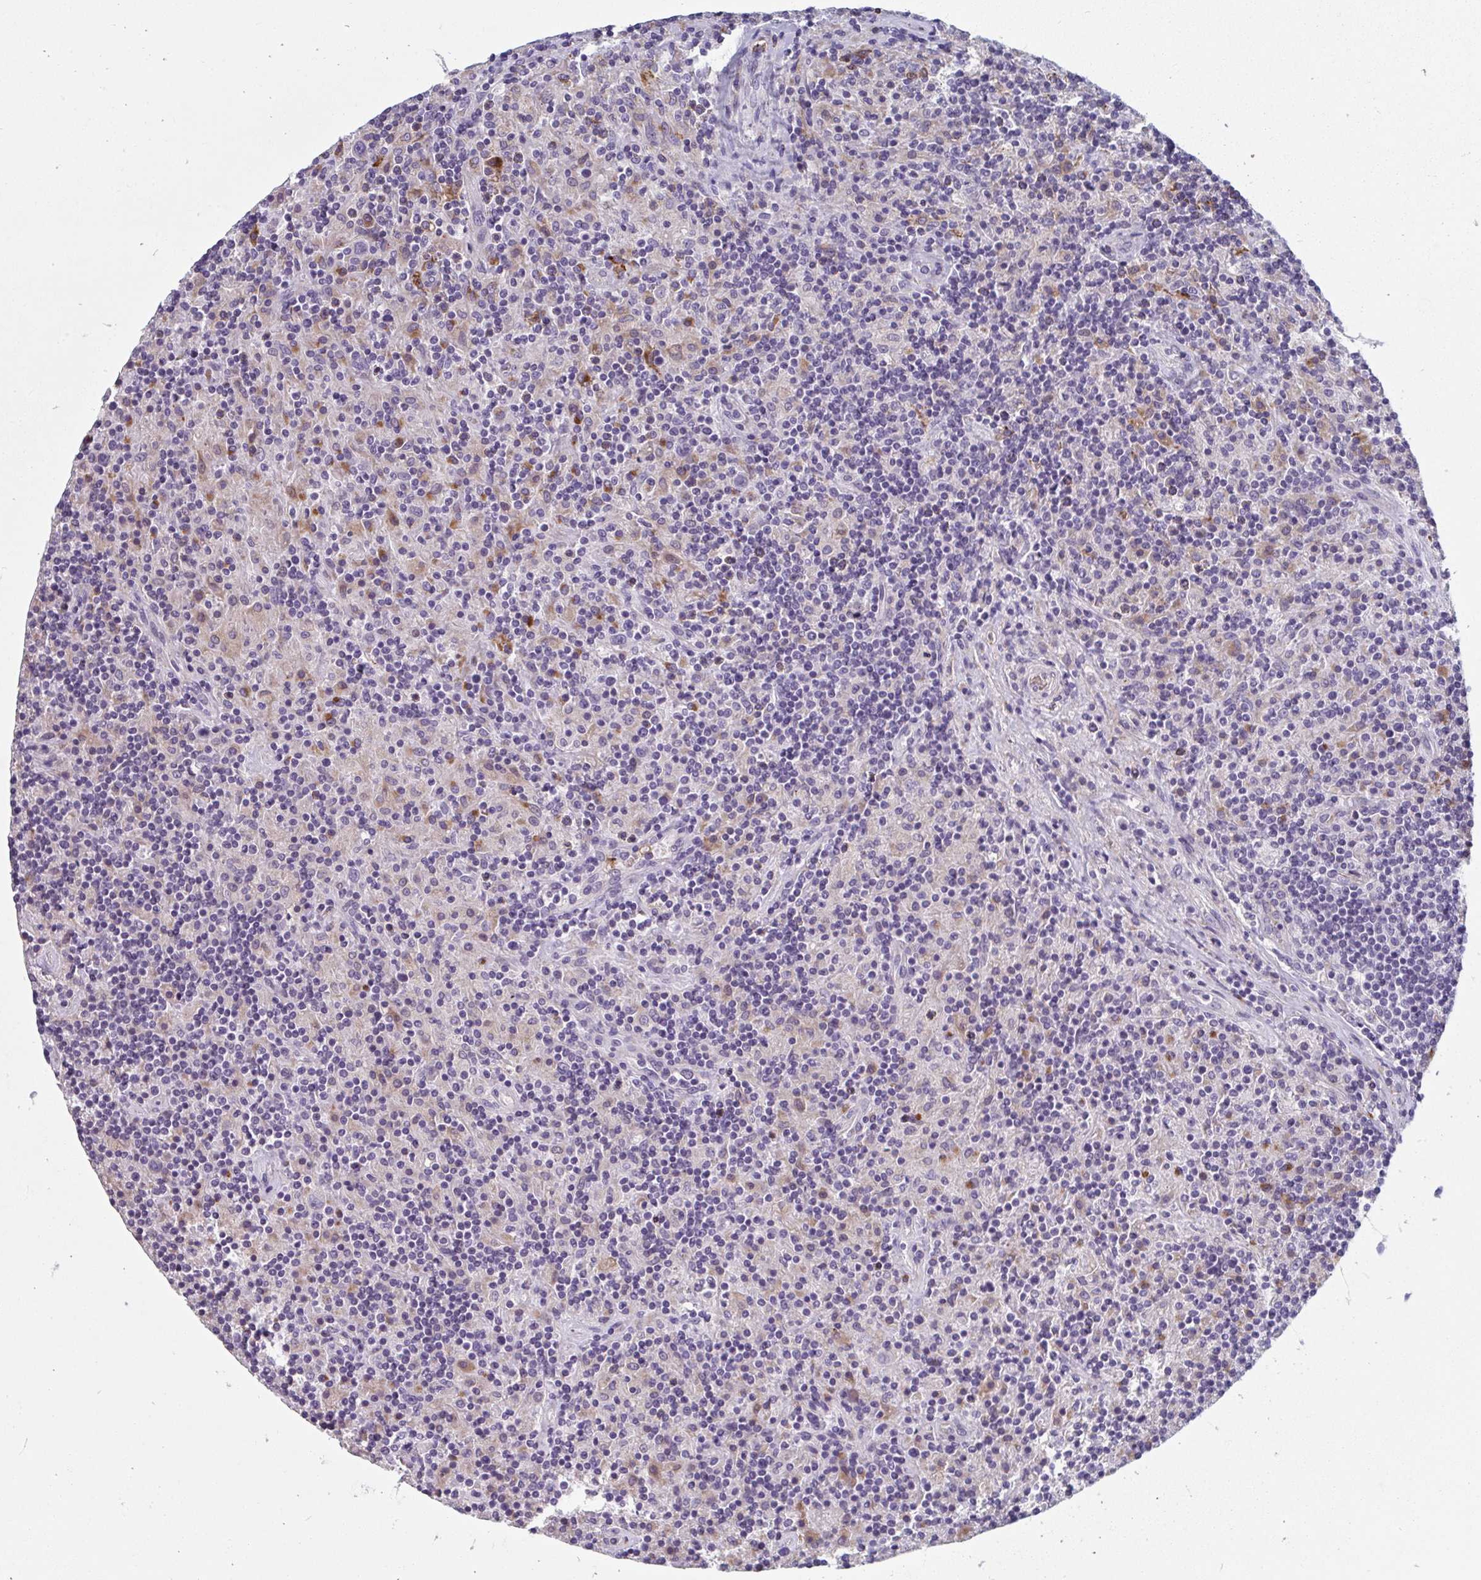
{"staining": {"intensity": "weak", "quantity": "<25%", "location": "cytoplasmic/membranous"}, "tissue": "lymphoma", "cell_type": "Tumor cells", "image_type": "cancer", "snomed": [{"axis": "morphology", "description": "Hodgkin's disease, NOS"}, {"axis": "topography", "description": "Lymph node"}], "caption": "This is a photomicrograph of IHC staining of lymphoma, which shows no staining in tumor cells.", "gene": "EIF1AD", "patient": {"sex": "male", "age": 70}}